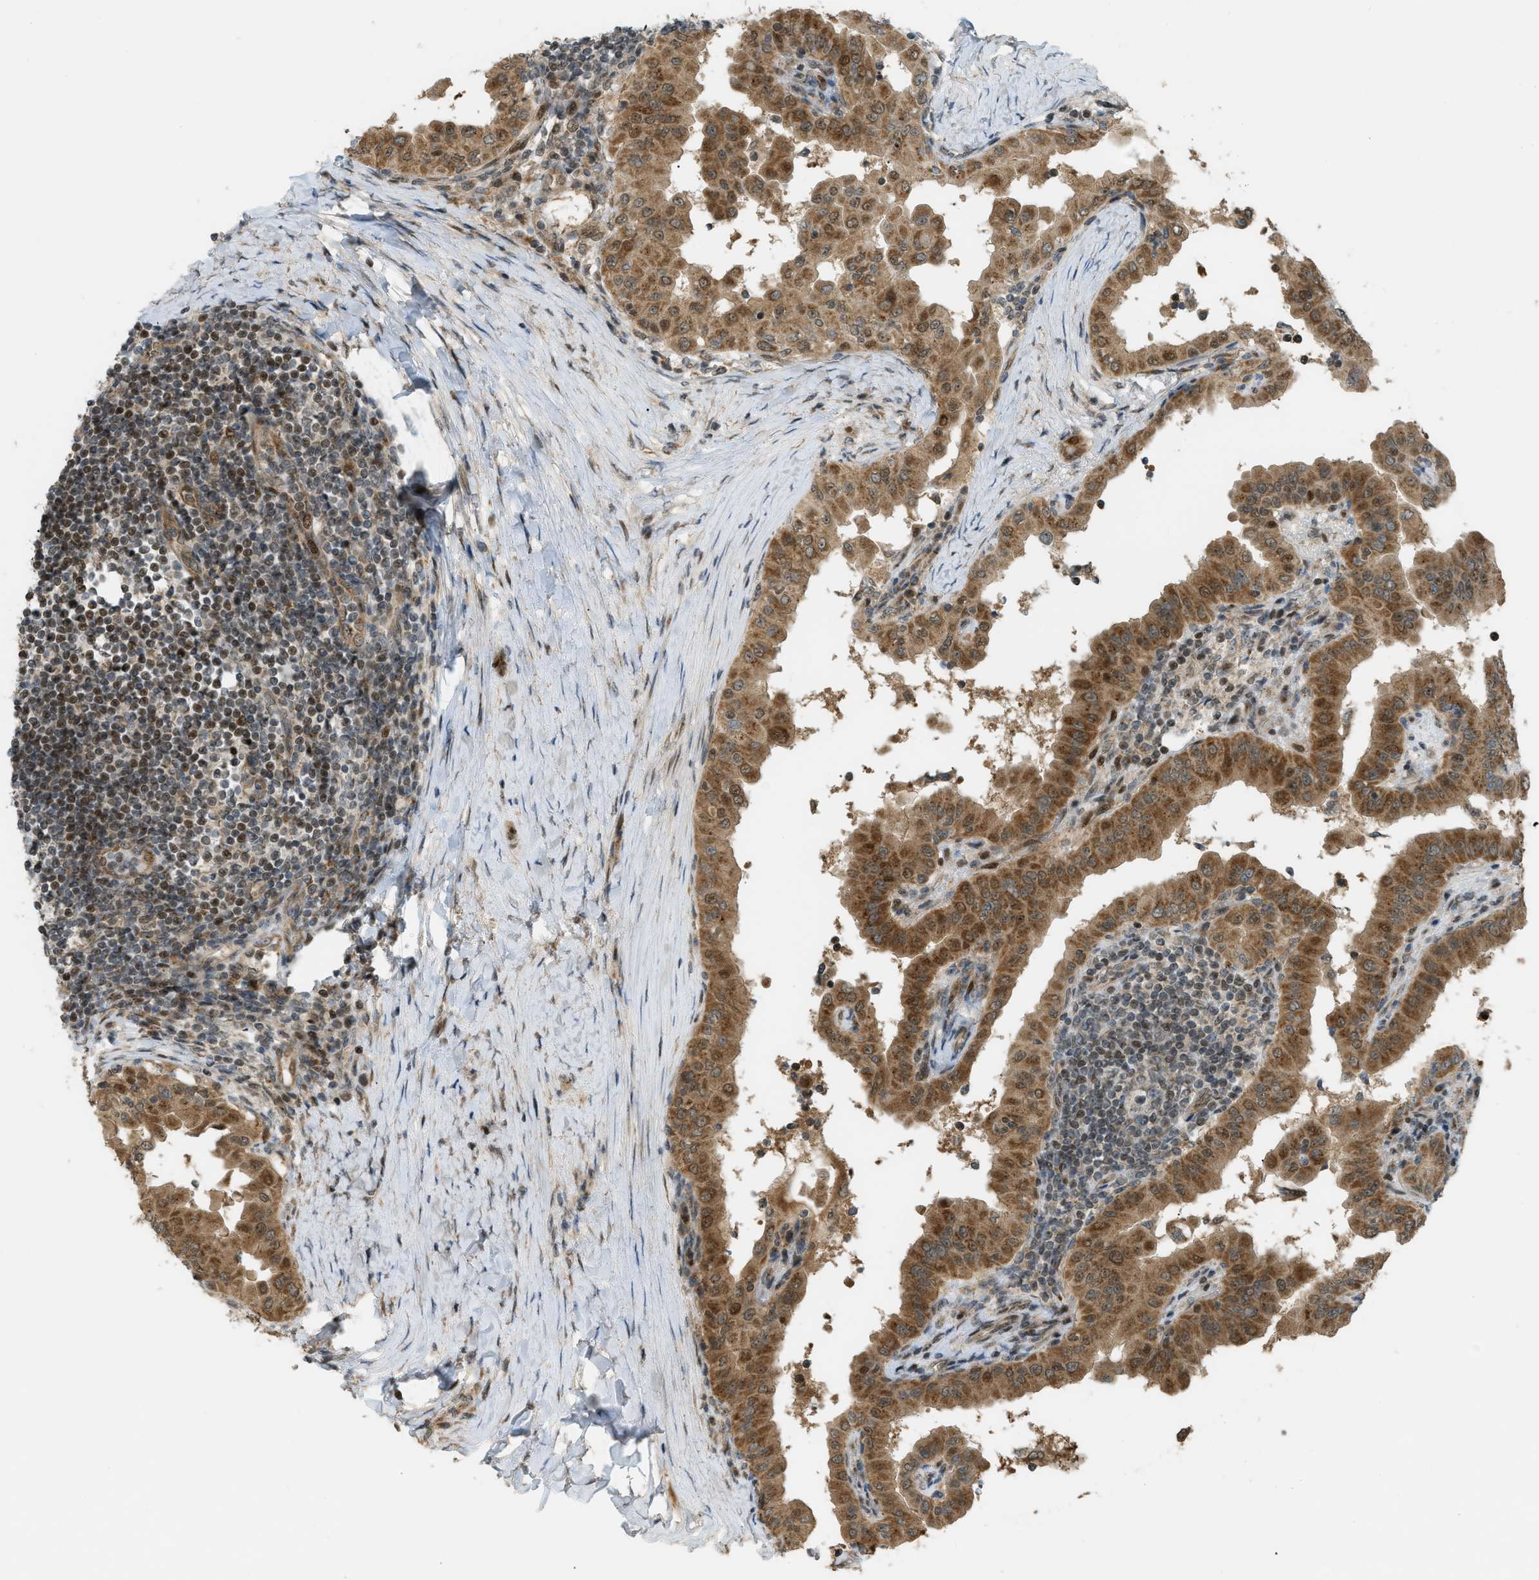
{"staining": {"intensity": "moderate", "quantity": ">75%", "location": "cytoplasmic/membranous,nuclear"}, "tissue": "thyroid cancer", "cell_type": "Tumor cells", "image_type": "cancer", "snomed": [{"axis": "morphology", "description": "Papillary adenocarcinoma, NOS"}, {"axis": "topography", "description": "Thyroid gland"}], "caption": "DAB (3,3'-diaminobenzidine) immunohistochemical staining of papillary adenocarcinoma (thyroid) exhibits moderate cytoplasmic/membranous and nuclear protein staining in about >75% of tumor cells.", "gene": "CCDC186", "patient": {"sex": "male", "age": 33}}